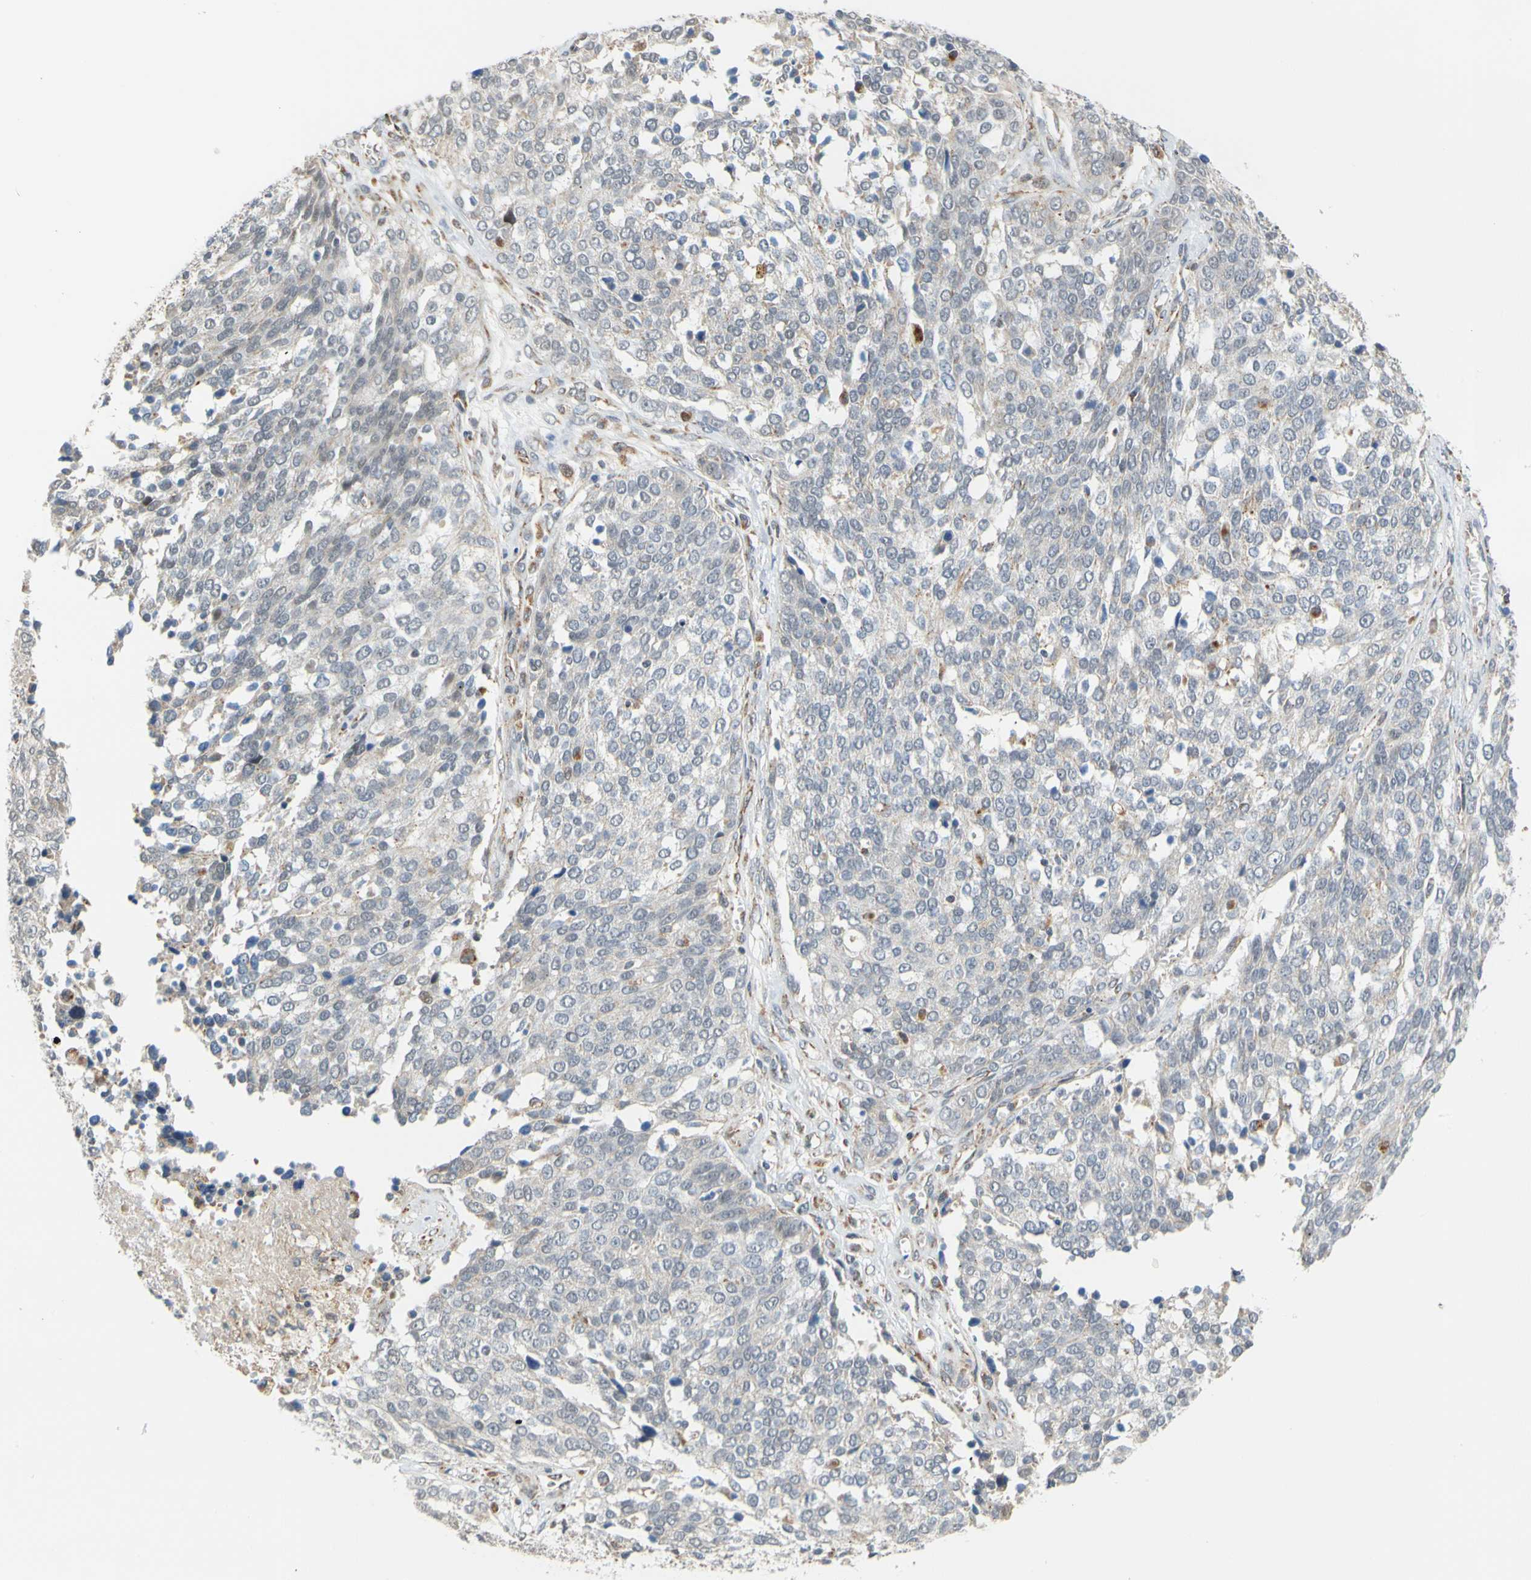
{"staining": {"intensity": "negative", "quantity": "none", "location": "none"}, "tissue": "ovarian cancer", "cell_type": "Tumor cells", "image_type": "cancer", "snomed": [{"axis": "morphology", "description": "Cystadenocarcinoma, serous, NOS"}, {"axis": "topography", "description": "Ovary"}], "caption": "This is a micrograph of immunohistochemistry (IHC) staining of ovarian cancer (serous cystadenocarcinoma), which shows no positivity in tumor cells. Brightfield microscopy of immunohistochemistry stained with DAB (3,3'-diaminobenzidine) (brown) and hematoxylin (blue), captured at high magnification.", "gene": "SFXN3", "patient": {"sex": "female", "age": 44}}